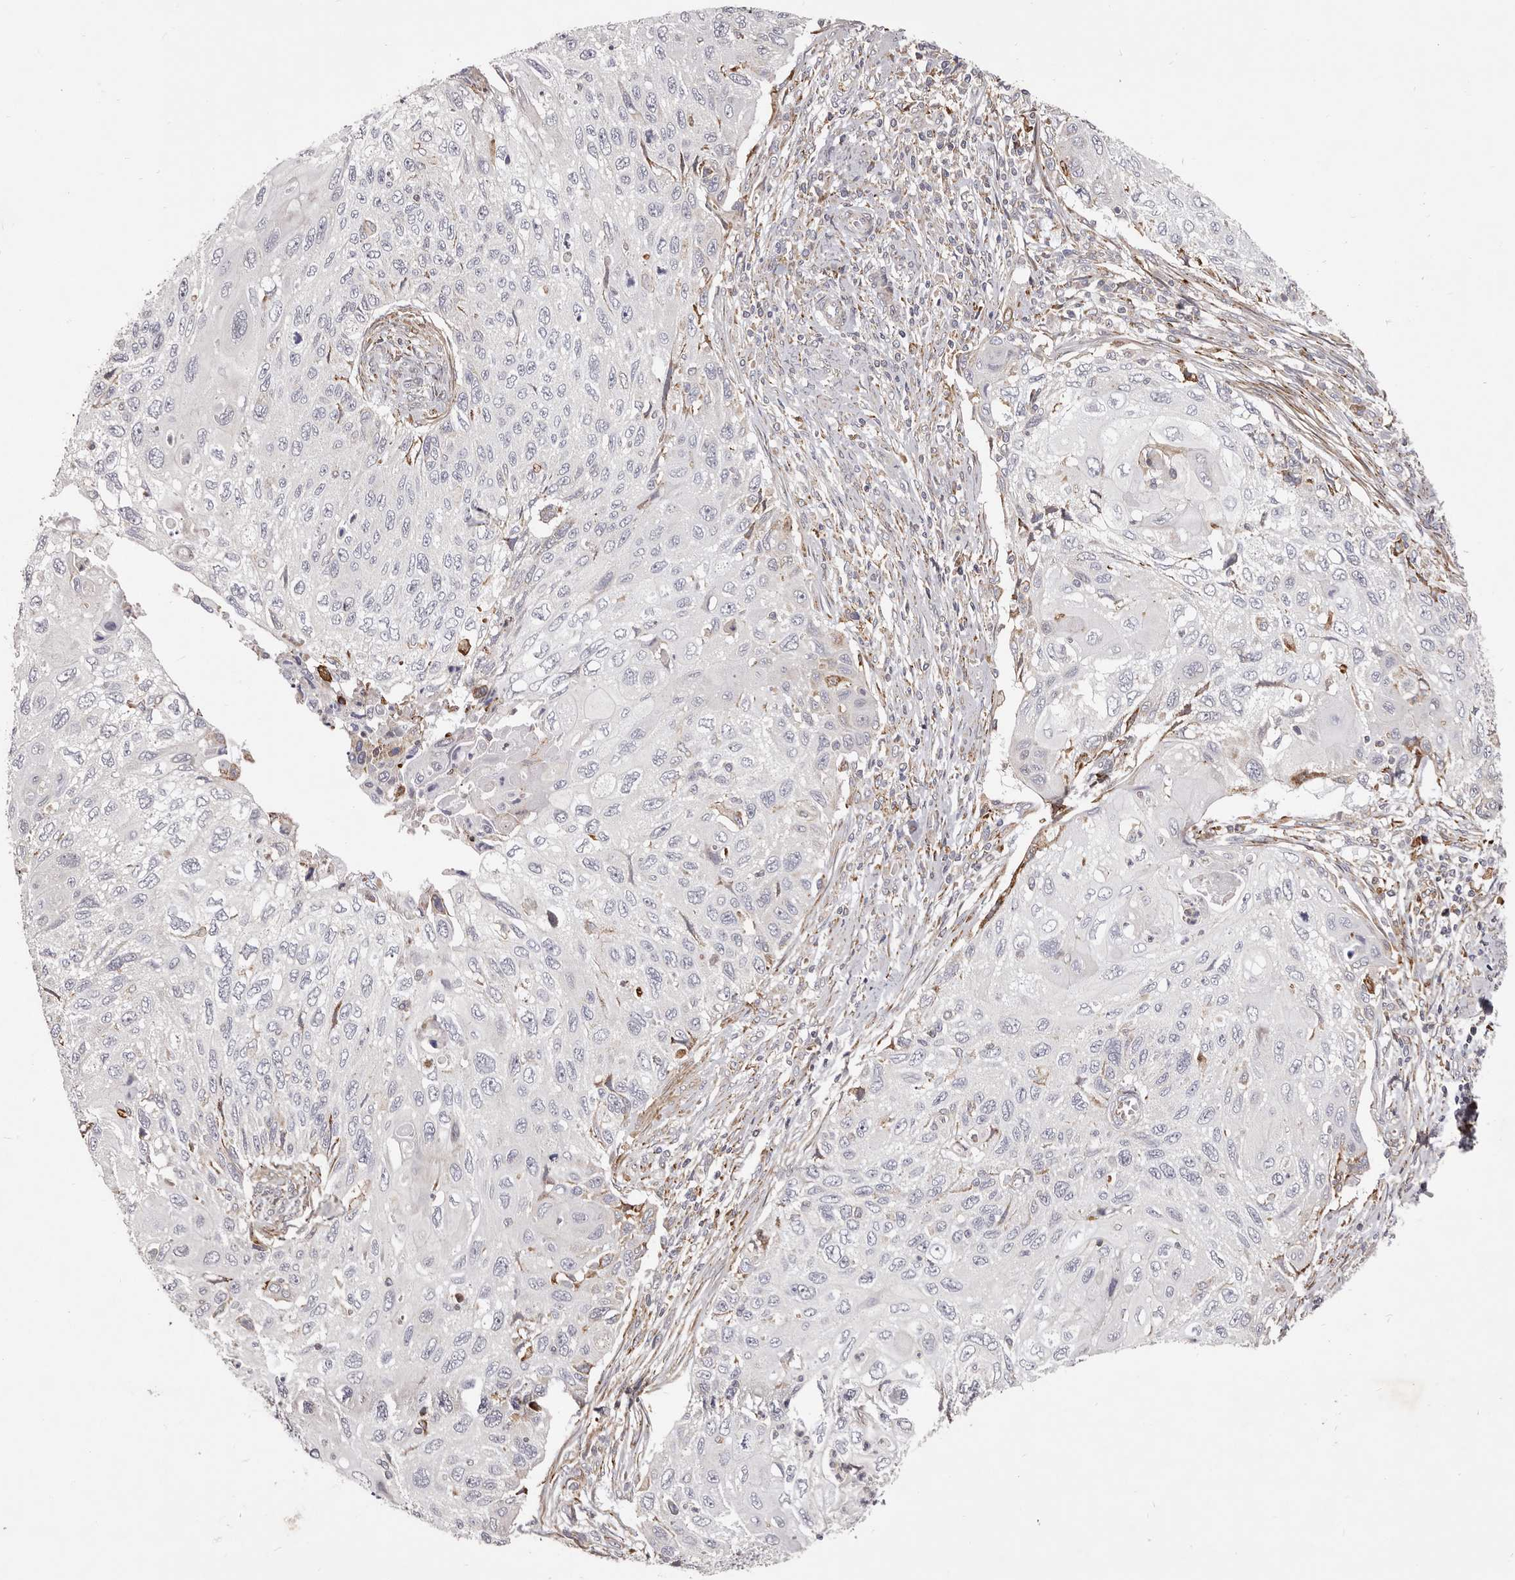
{"staining": {"intensity": "negative", "quantity": "none", "location": "none"}, "tissue": "cervical cancer", "cell_type": "Tumor cells", "image_type": "cancer", "snomed": [{"axis": "morphology", "description": "Squamous cell carcinoma, NOS"}, {"axis": "topography", "description": "Cervix"}], "caption": "Tumor cells show no significant expression in cervical squamous cell carcinoma.", "gene": "ALPK1", "patient": {"sex": "female", "age": 70}}